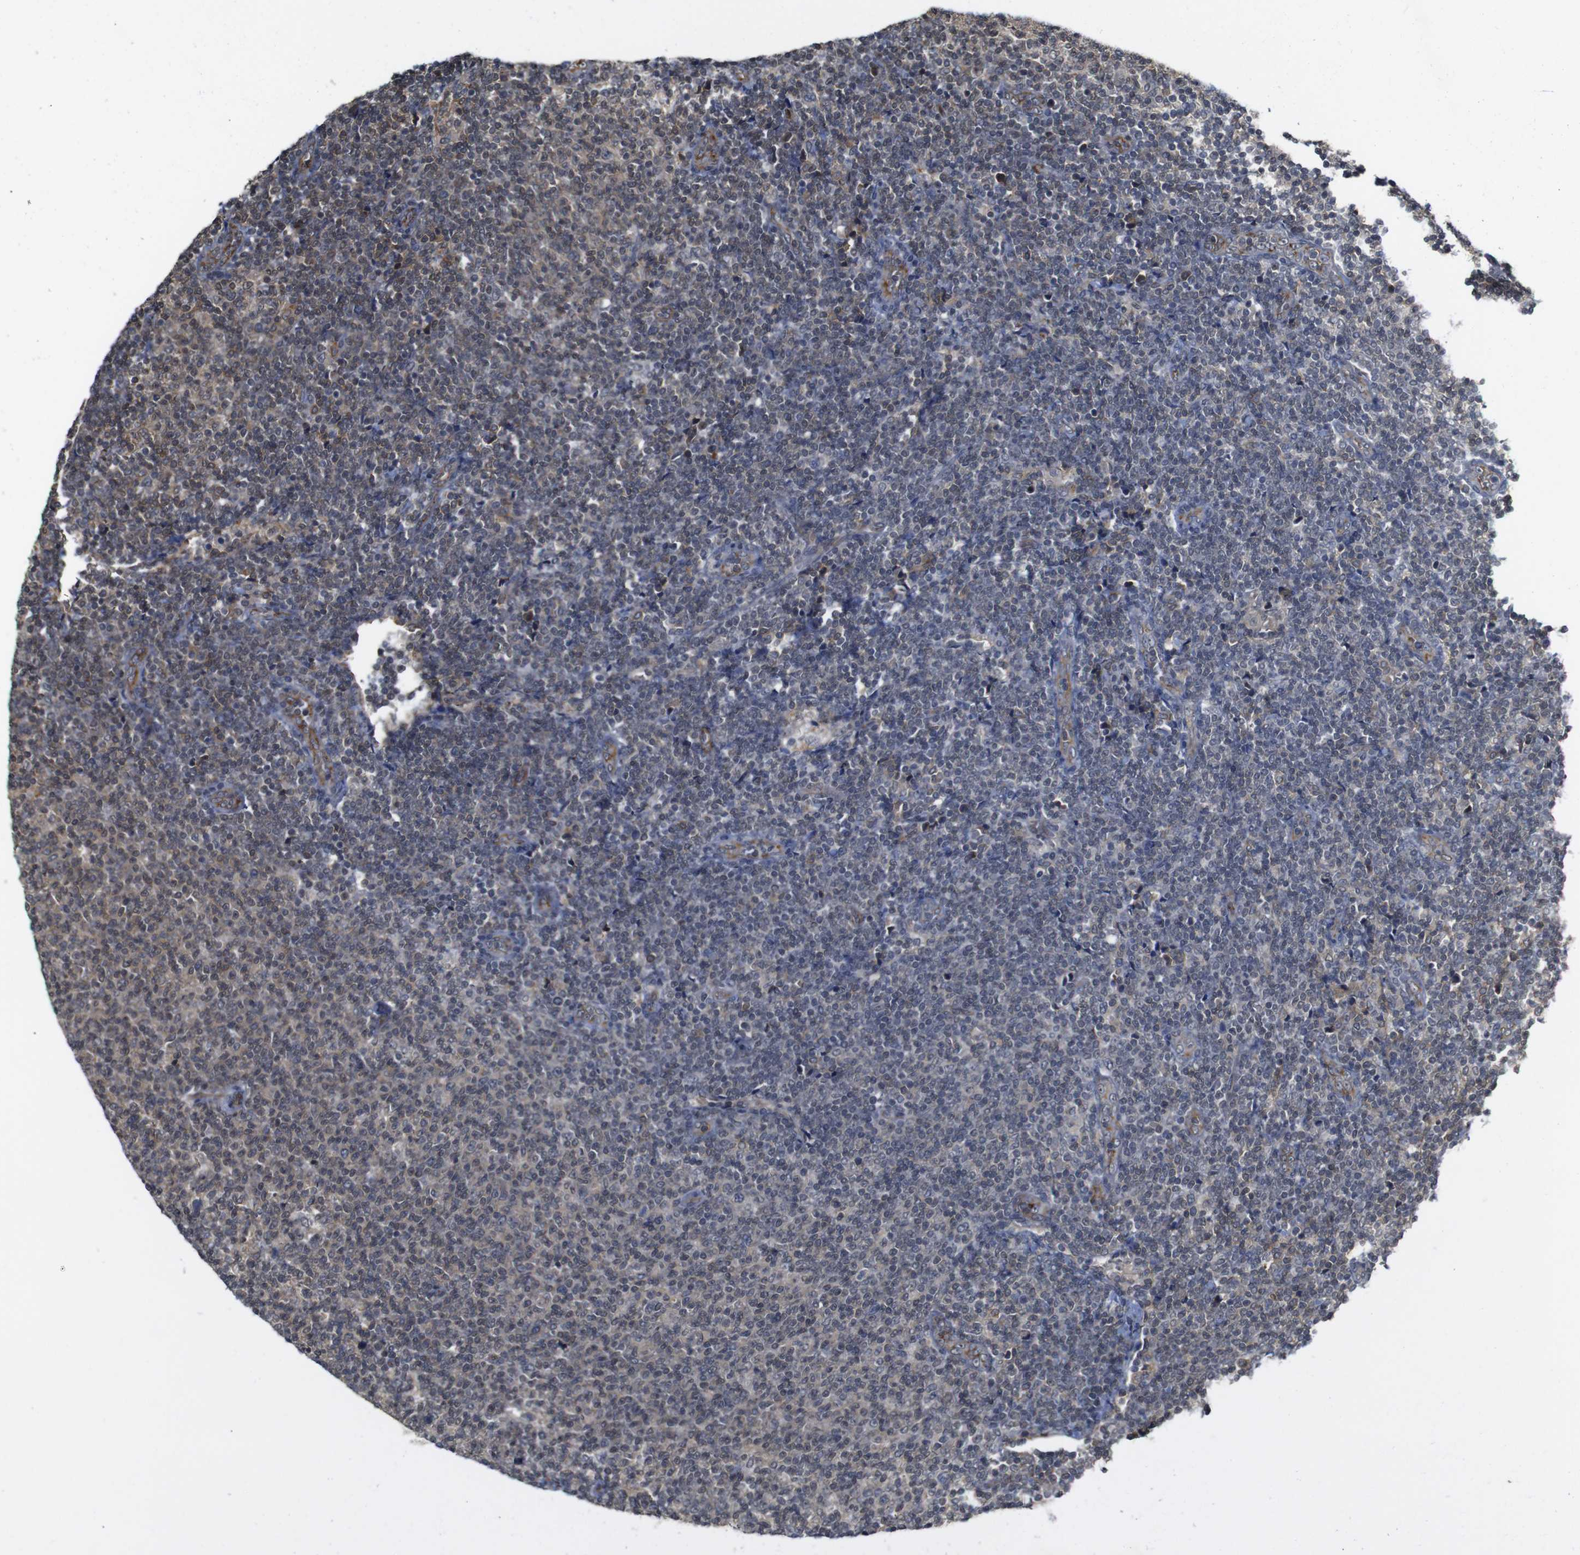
{"staining": {"intensity": "weak", "quantity": "25%-75%", "location": "cytoplasmic/membranous"}, "tissue": "lymphoma", "cell_type": "Tumor cells", "image_type": "cancer", "snomed": [{"axis": "morphology", "description": "Malignant lymphoma, non-Hodgkin's type, Low grade"}, {"axis": "topography", "description": "Lymph node"}], "caption": "Tumor cells show low levels of weak cytoplasmic/membranous staining in approximately 25%-75% of cells in human malignant lymphoma, non-Hodgkin's type (low-grade).", "gene": "NANOS1", "patient": {"sex": "male", "age": 66}}